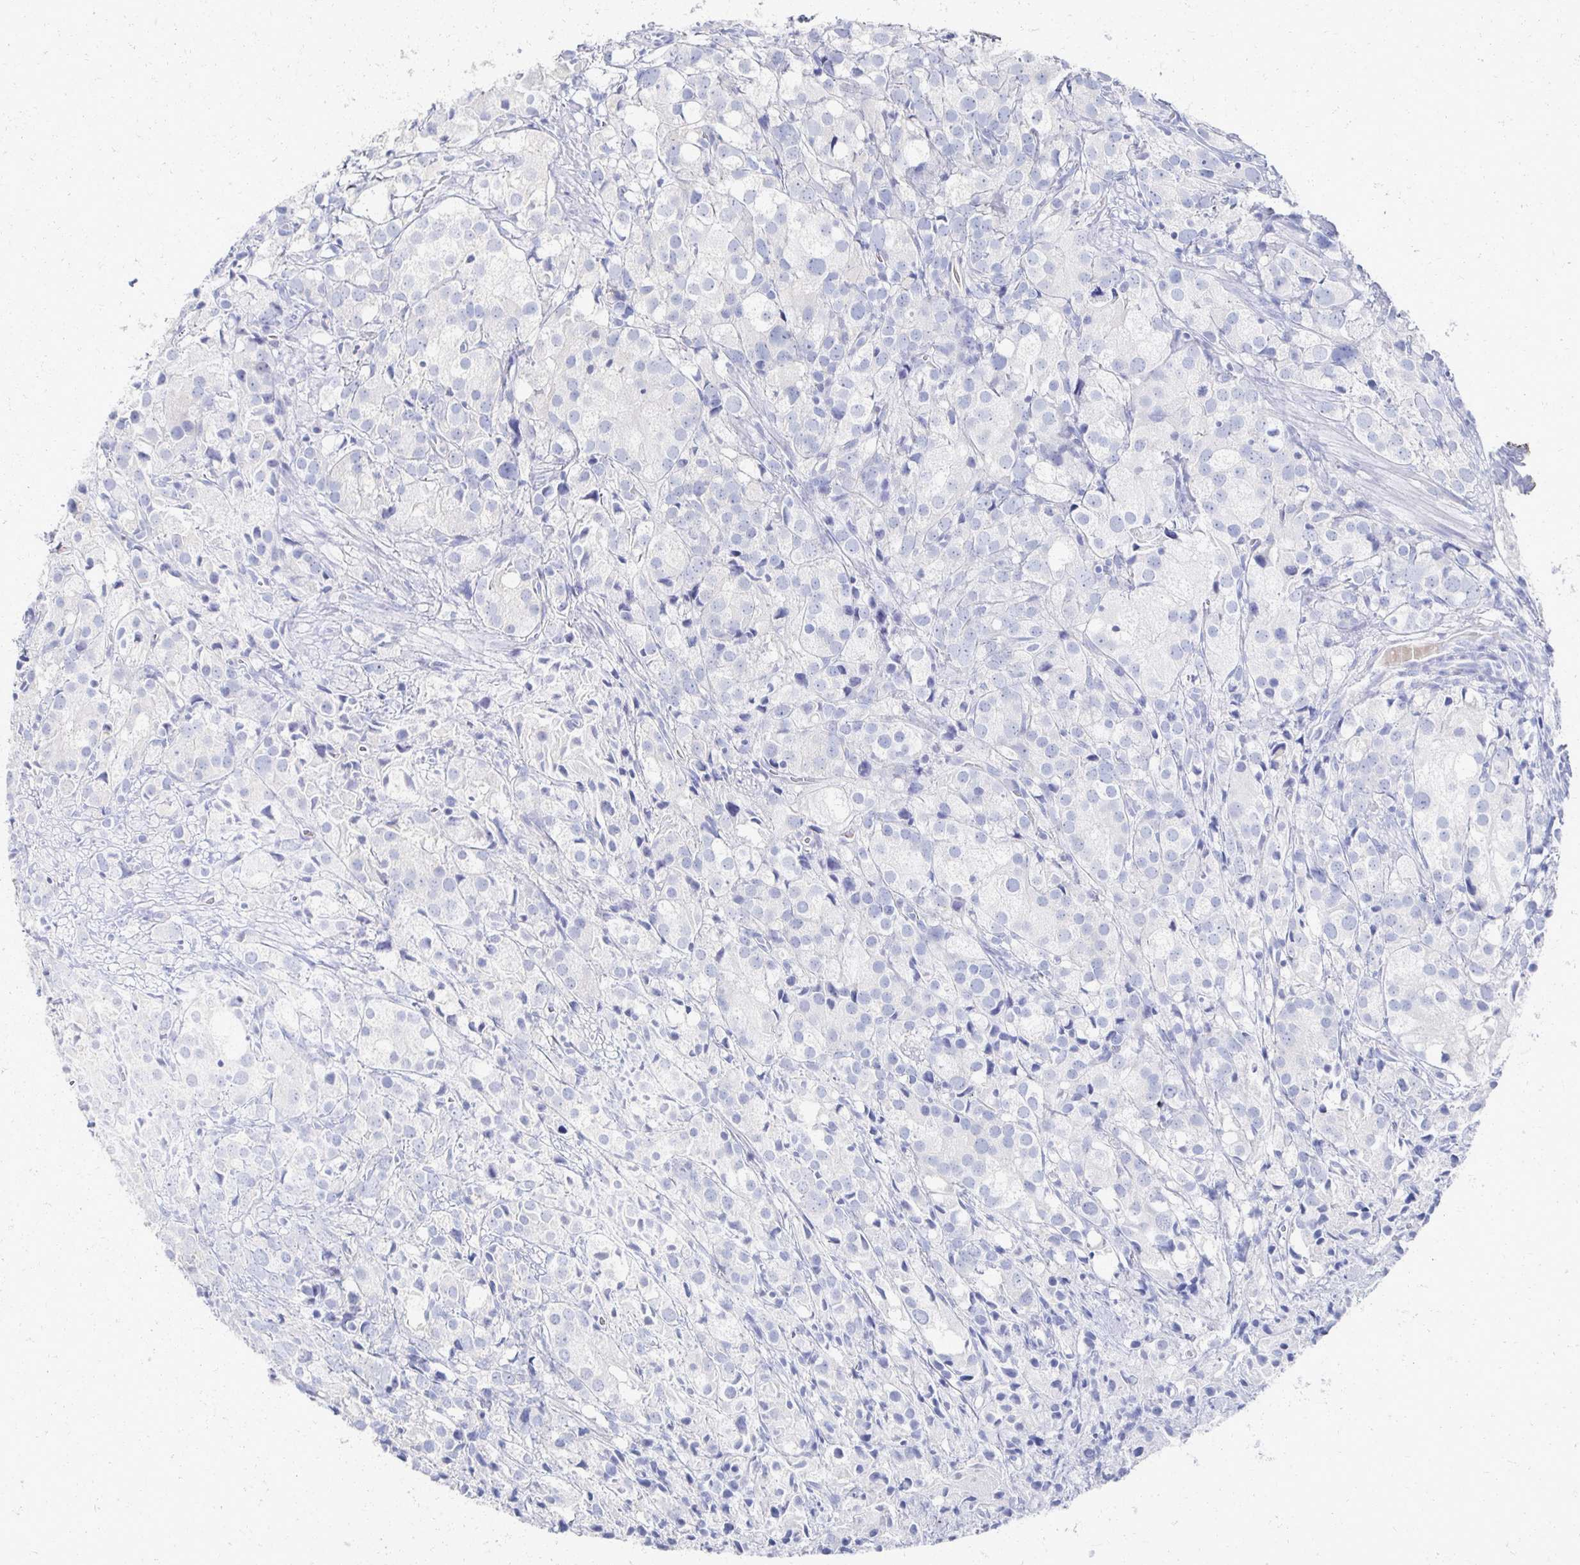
{"staining": {"intensity": "negative", "quantity": "none", "location": "none"}, "tissue": "prostate cancer", "cell_type": "Tumor cells", "image_type": "cancer", "snomed": [{"axis": "morphology", "description": "Adenocarcinoma, High grade"}, {"axis": "topography", "description": "Prostate"}], "caption": "Protein analysis of prostate adenocarcinoma (high-grade) demonstrates no significant staining in tumor cells.", "gene": "PRR20A", "patient": {"sex": "male", "age": 86}}